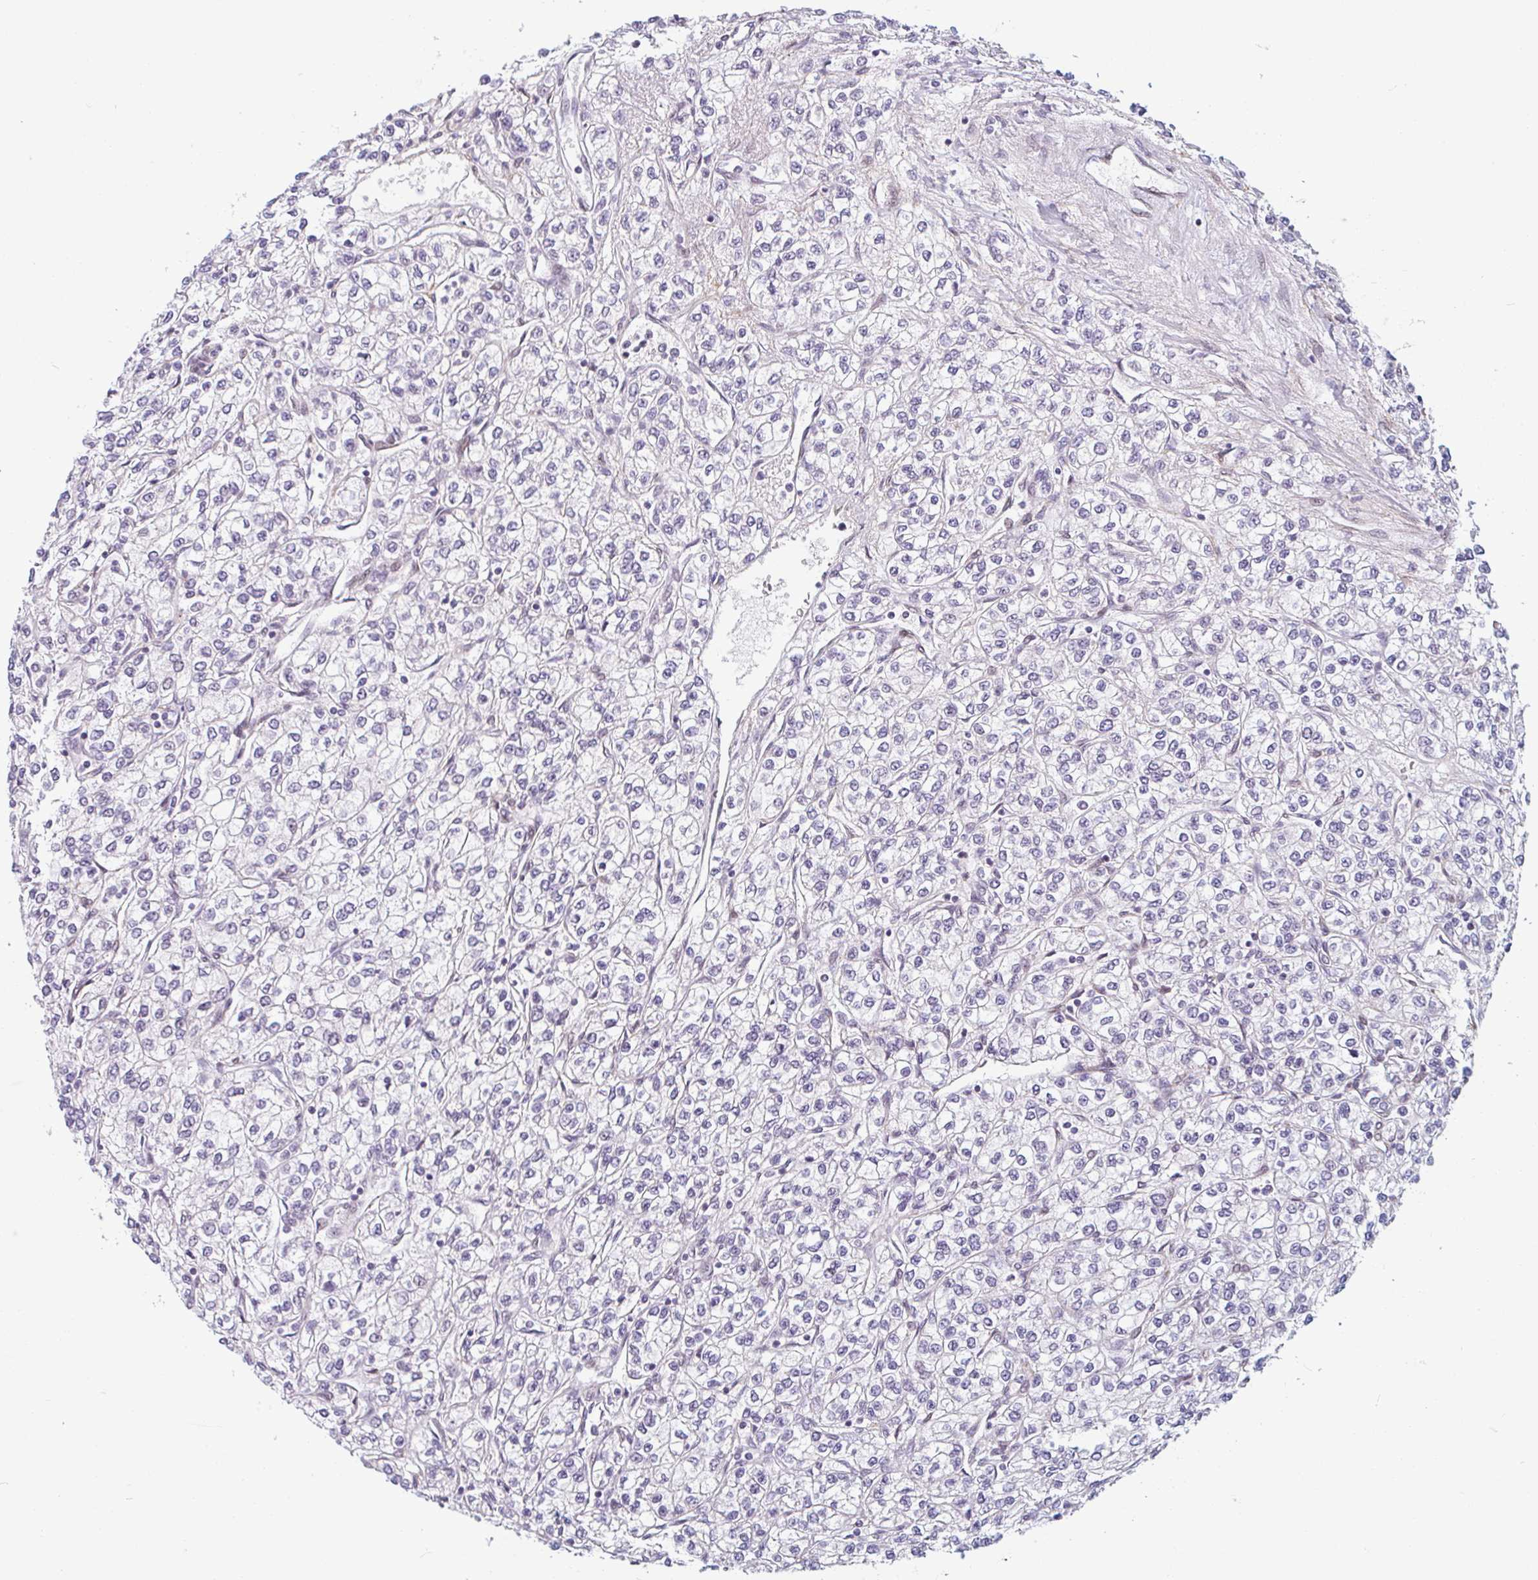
{"staining": {"intensity": "negative", "quantity": "none", "location": "none"}, "tissue": "renal cancer", "cell_type": "Tumor cells", "image_type": "cancer", "snomed": [{"axis": "morphology", "description": "Adenocarcinoma, NOS"}, {"axis": "topography", "description": "Kidney"}], "caption": "This is an immunohistochemistry (IHC) photomicrograph of human adenocarcinoma (renal). There is no positivity in tumor cells.", "gene": "TMEM119", "patient": {"sex": "male", "age": 80}}